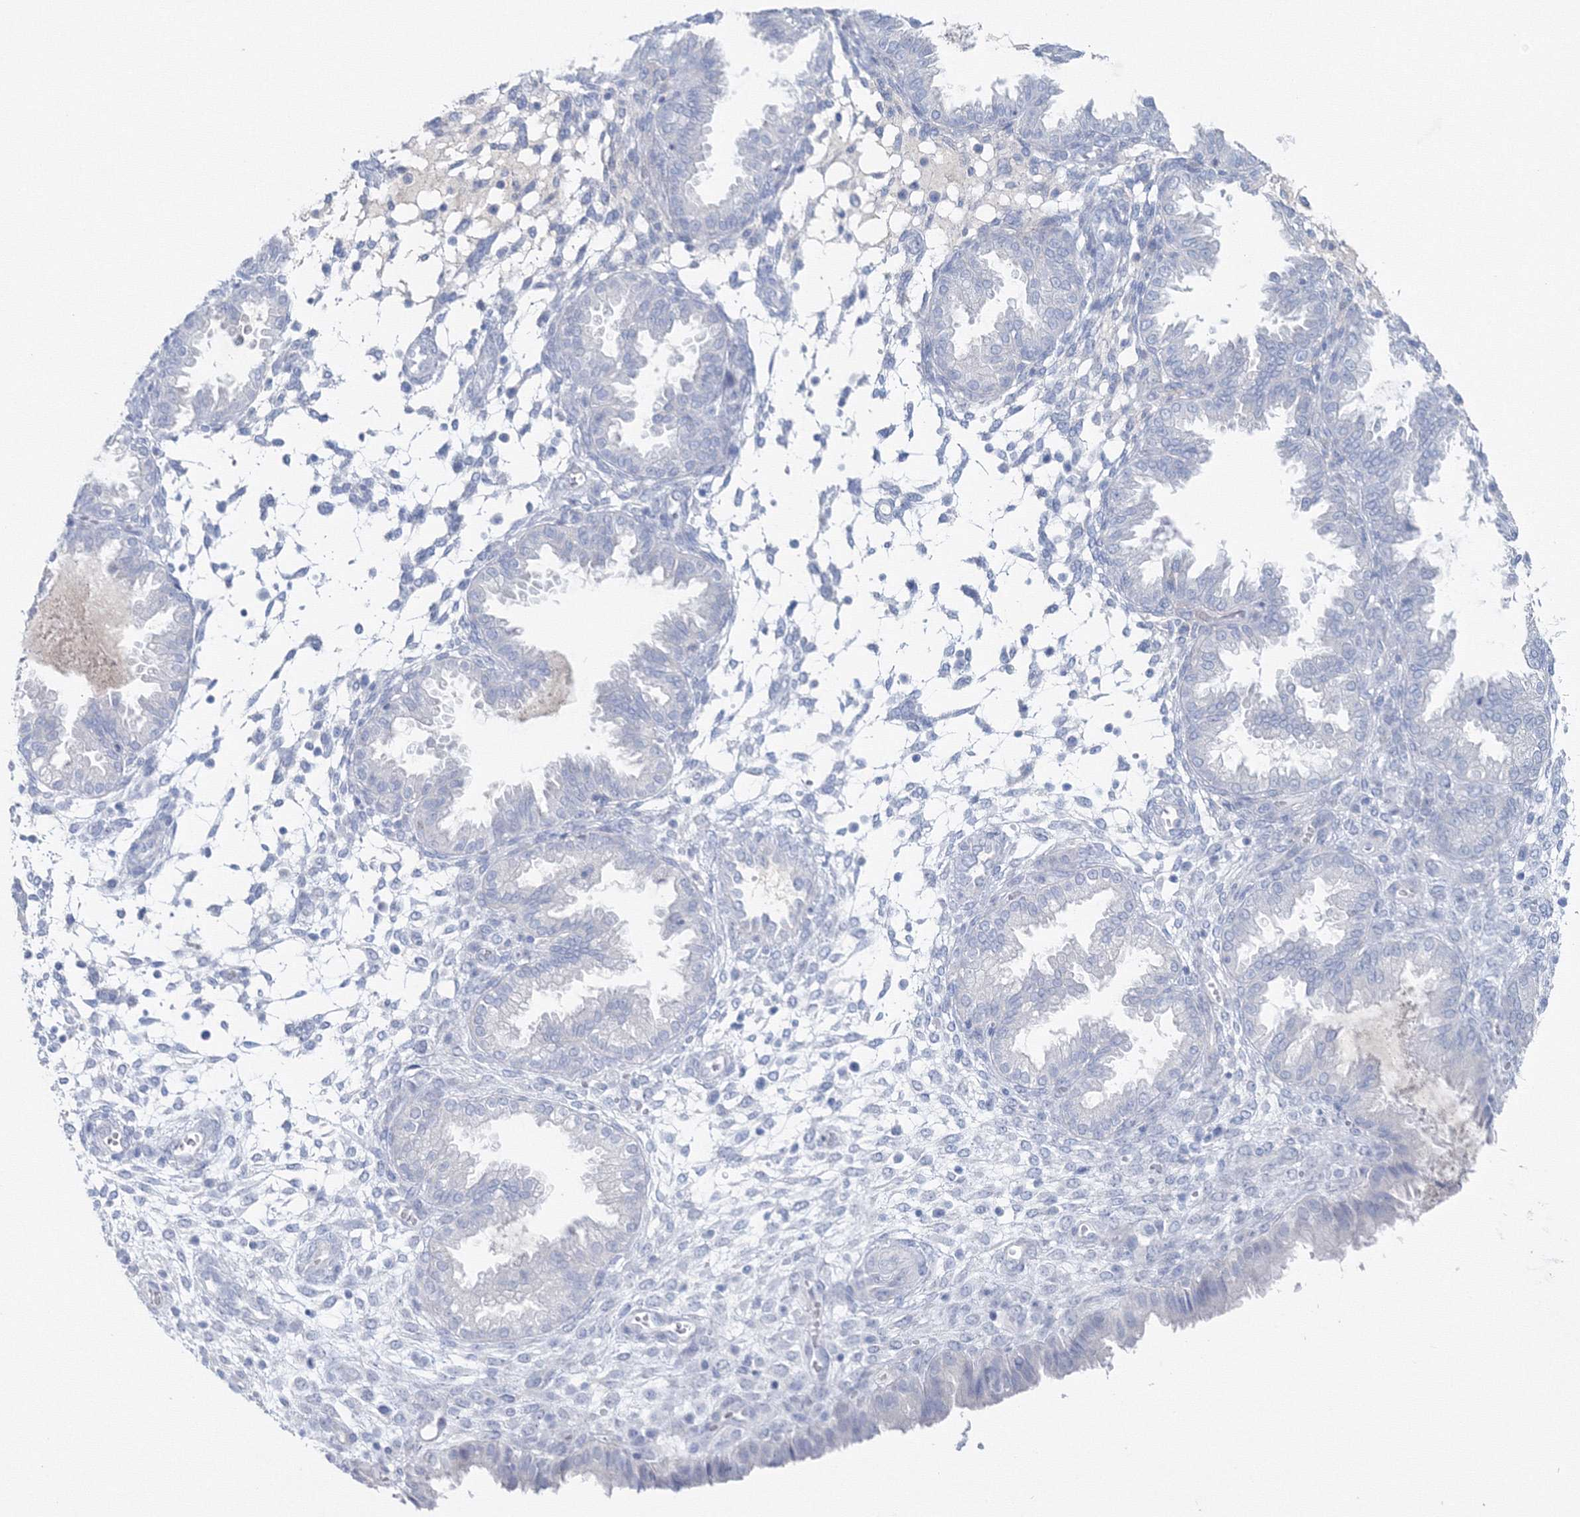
{"staining": {"intensity": "negative", "quantity": "none", "location": "none"}, "tissue": "endometrium", "cell_type": "Cells in endometrial stroma", "image_type": "normal", "snomed": [{"axis": "morphology", "description": "Normal tissue, NOS"}, {"axis": "topography", "description": "Endometrium"}], "caption": "This is an IHC photomicrograph of unremarkable endometrium. There is no expression in cells in endometrial stroma.", "gene": "GCKR", "patient": {"sex": "female", "age": 33}}